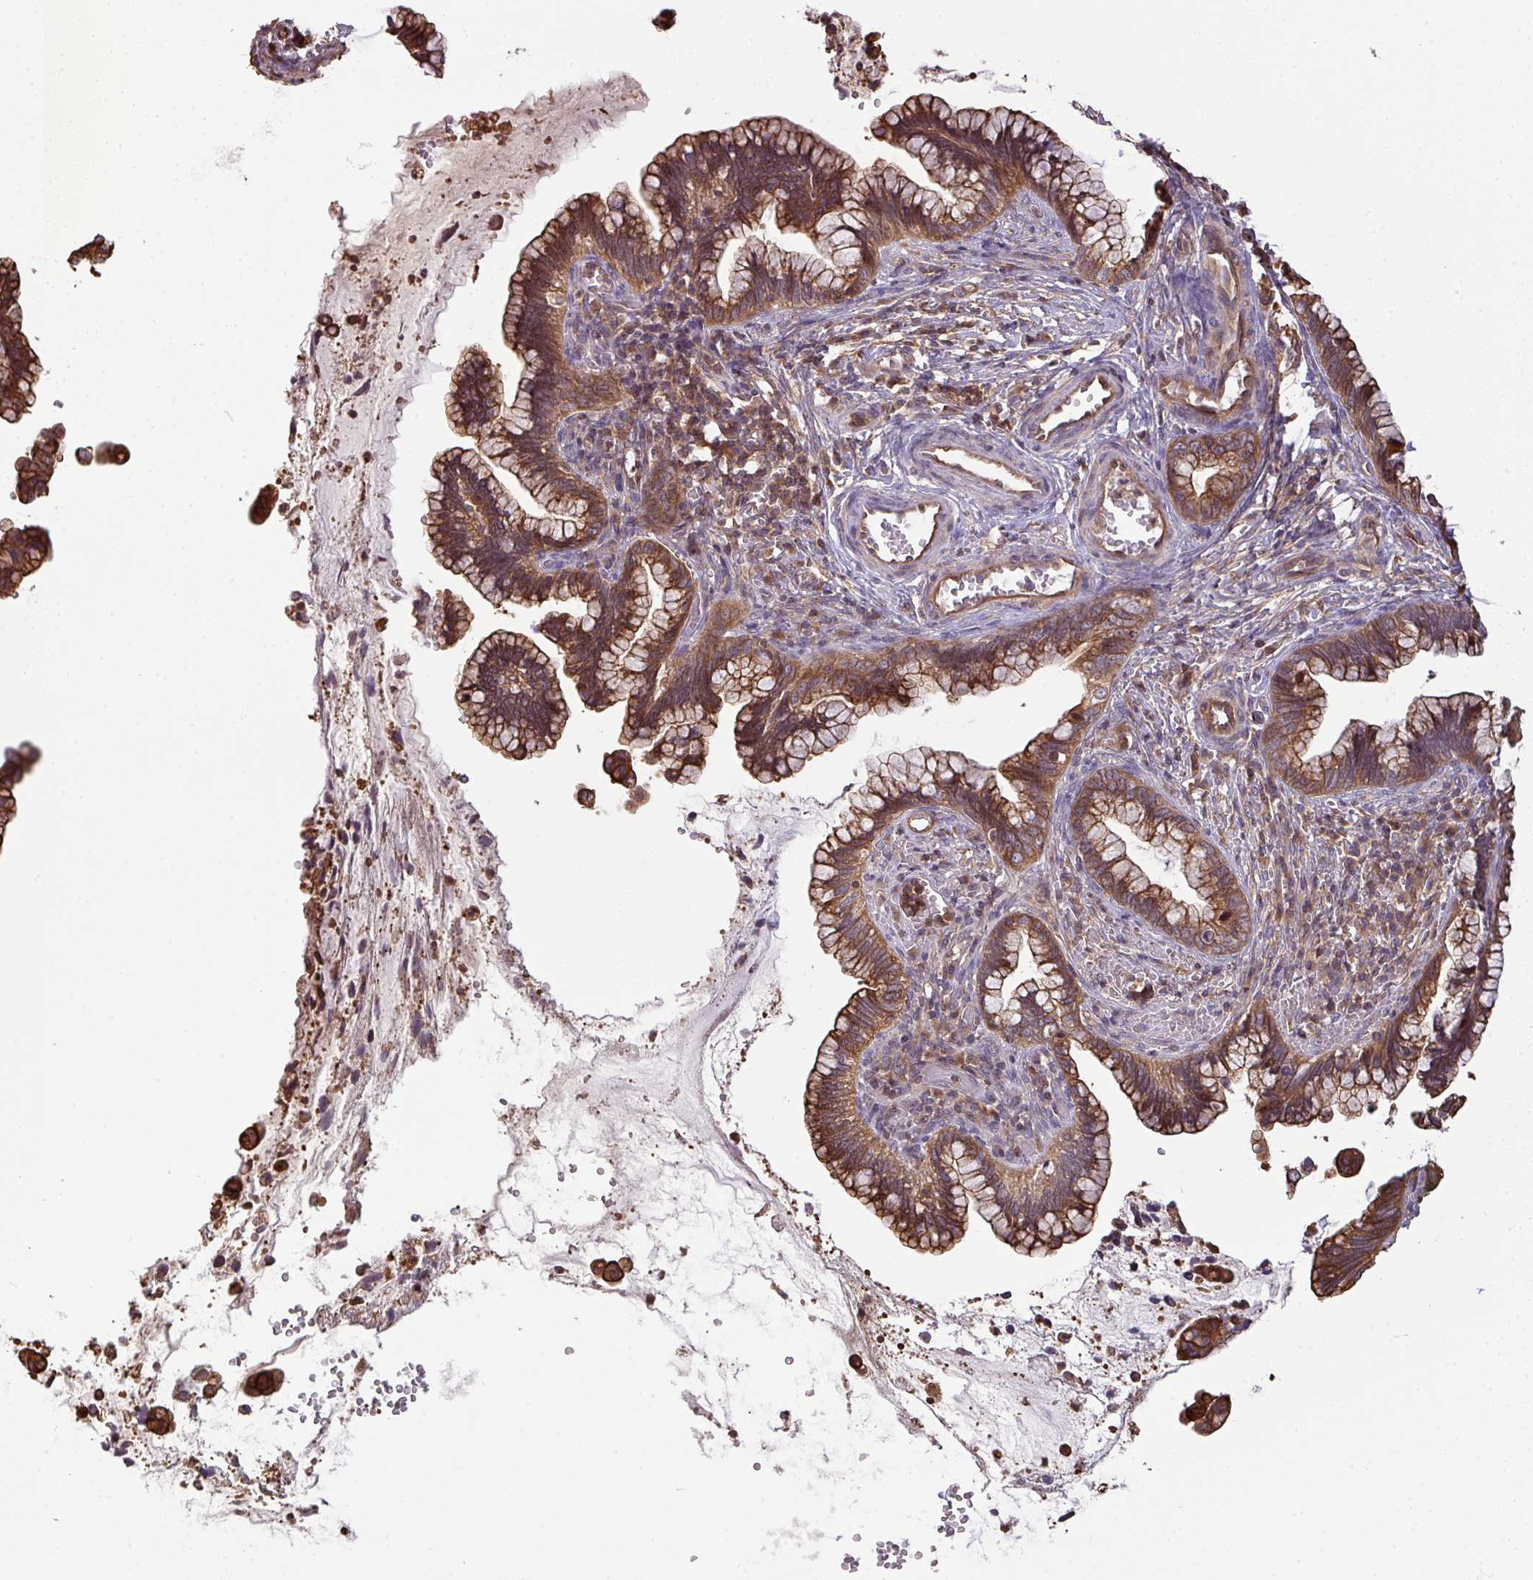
{"staining": {"intensity": "moderate", "quantity": ">75%", "location": "cytoplasmic/membranous"}, "tissue": "cervical cancer", "cell_type": "Tumor cells", "image_type": "cancer", "snomed": [{"axis": "morphology", "description": "Adenocarcinoma, NOS"}, {"axis": "topography", "description": "Cervix"}], "caption": "This is an image of IHC staining of adenocarcinoma (cervical), which shows moderate expression in the cytoplasmic/membranous of tumor cells.", "gene": "VENTX", "patient": {"sex": "female", "age": 44}}